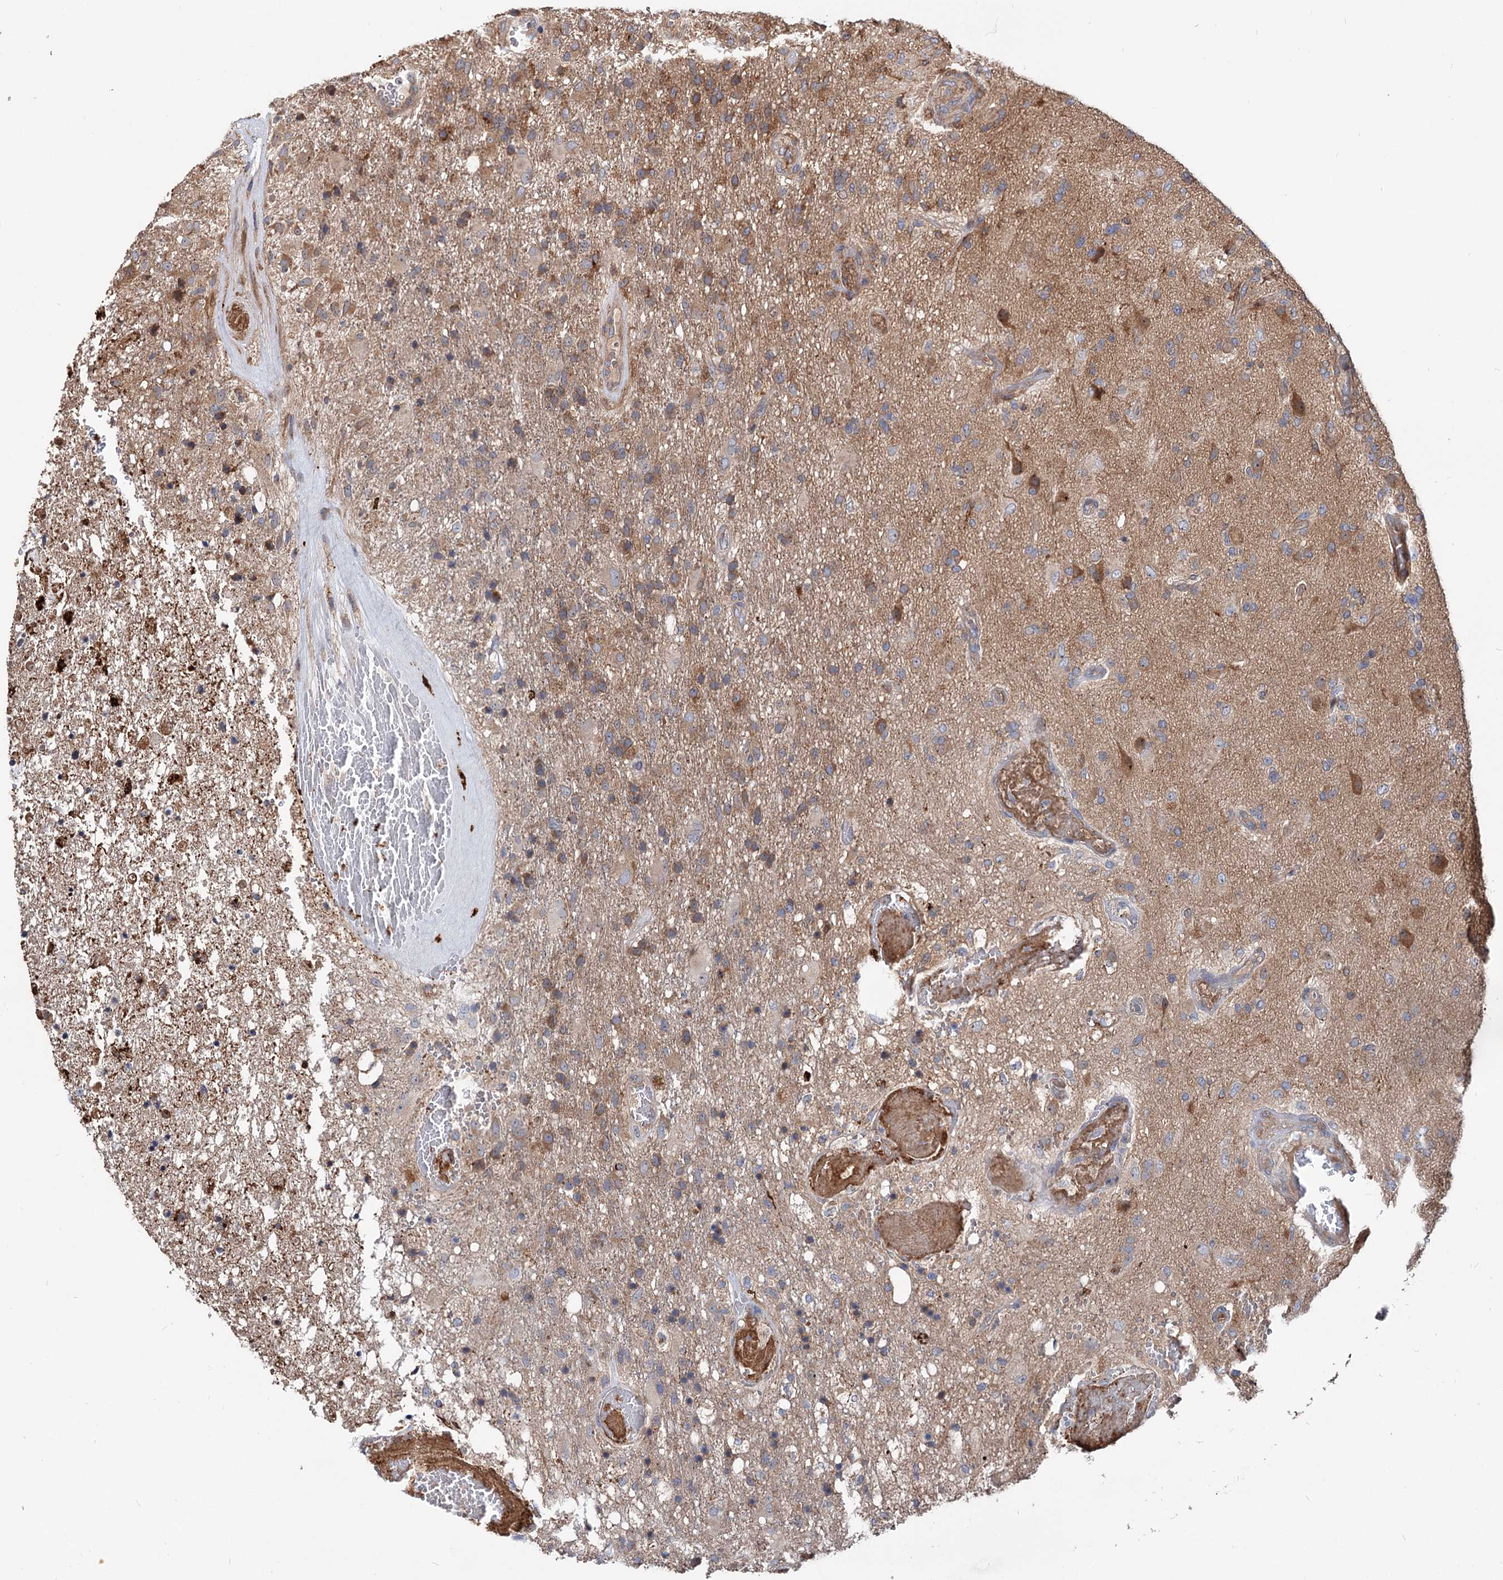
{"staining": {"intensity": "moderate", "quantity": "<25%", "location": "cytoplasmic/membranous"}, "tissue": "glioma", "cell_type": "Tumor cells", "image_type": "cancer", "snomed": [{"axis": "morphology", "description": "Glioma, malignant, High grade"}, {"axis": "topography", "description": "Brain"}], "caption": "A brown stain shows moderate cytoplasmic/membranous positivity of a protein in human malignant glioma (high-grade) tumor cells.", "gene": "RNF111", "patient": {"sex": "female", "age": 74}}